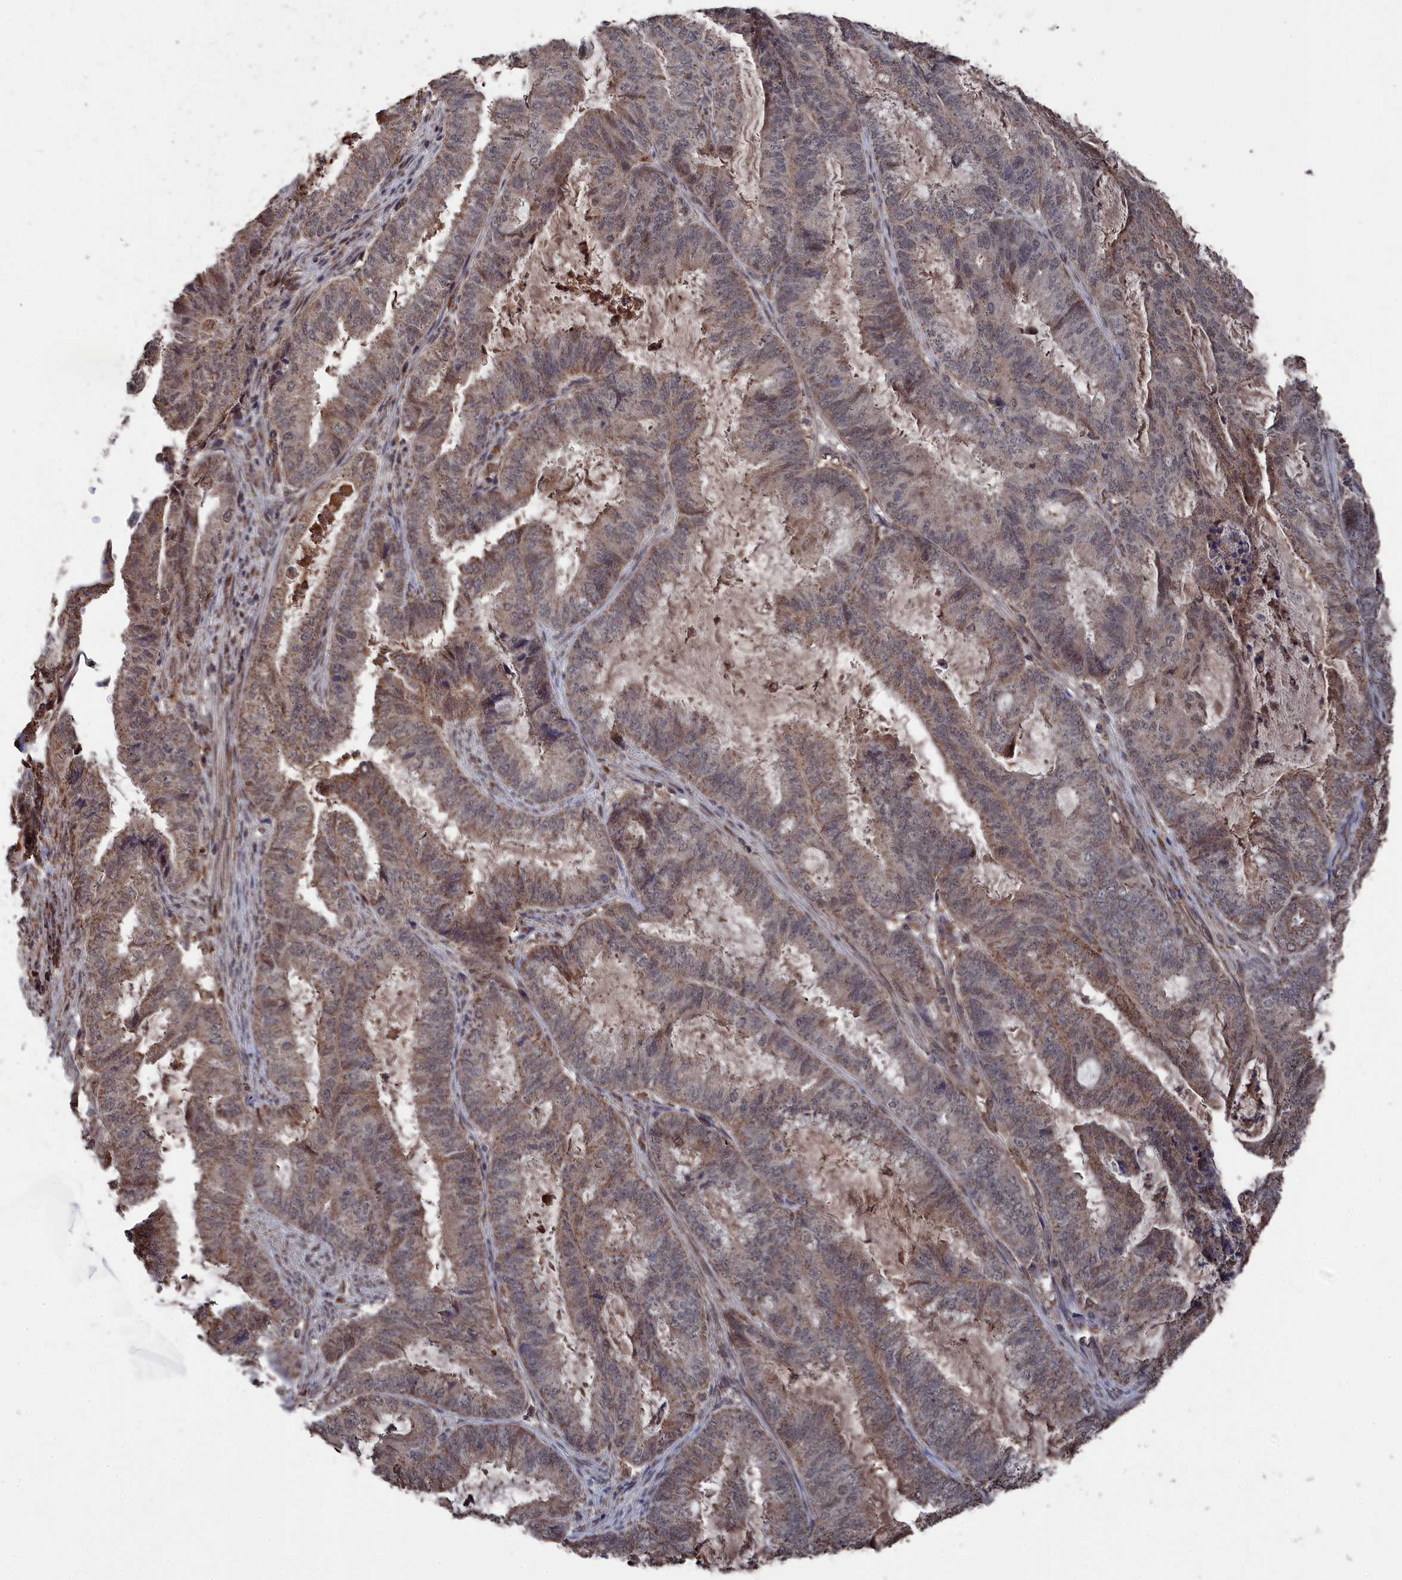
{"staining": {"intensity": "weak", "quantity": "25%-75%", "location": "cytoplasmic/membranous,nuclear"}, "tissue": "endometrial cancer", "cell_type": "Tumor cells", "image_type": "cancer", "snomed": [{"axis": "morphology", "description": "Adenocarcinoma, NOS"}, {"axis": "topography", "description": "Endometrium"}], "caption": "The image reveals immunohistochemical staining of endometrial cancer. There is weak cytoplasmic/membranous and nuclear expression is appreciated in approximately 25%-75% of tumor cells.", "gene": "CEACAM21", "patient": {"sex": "female", "age": 51}}